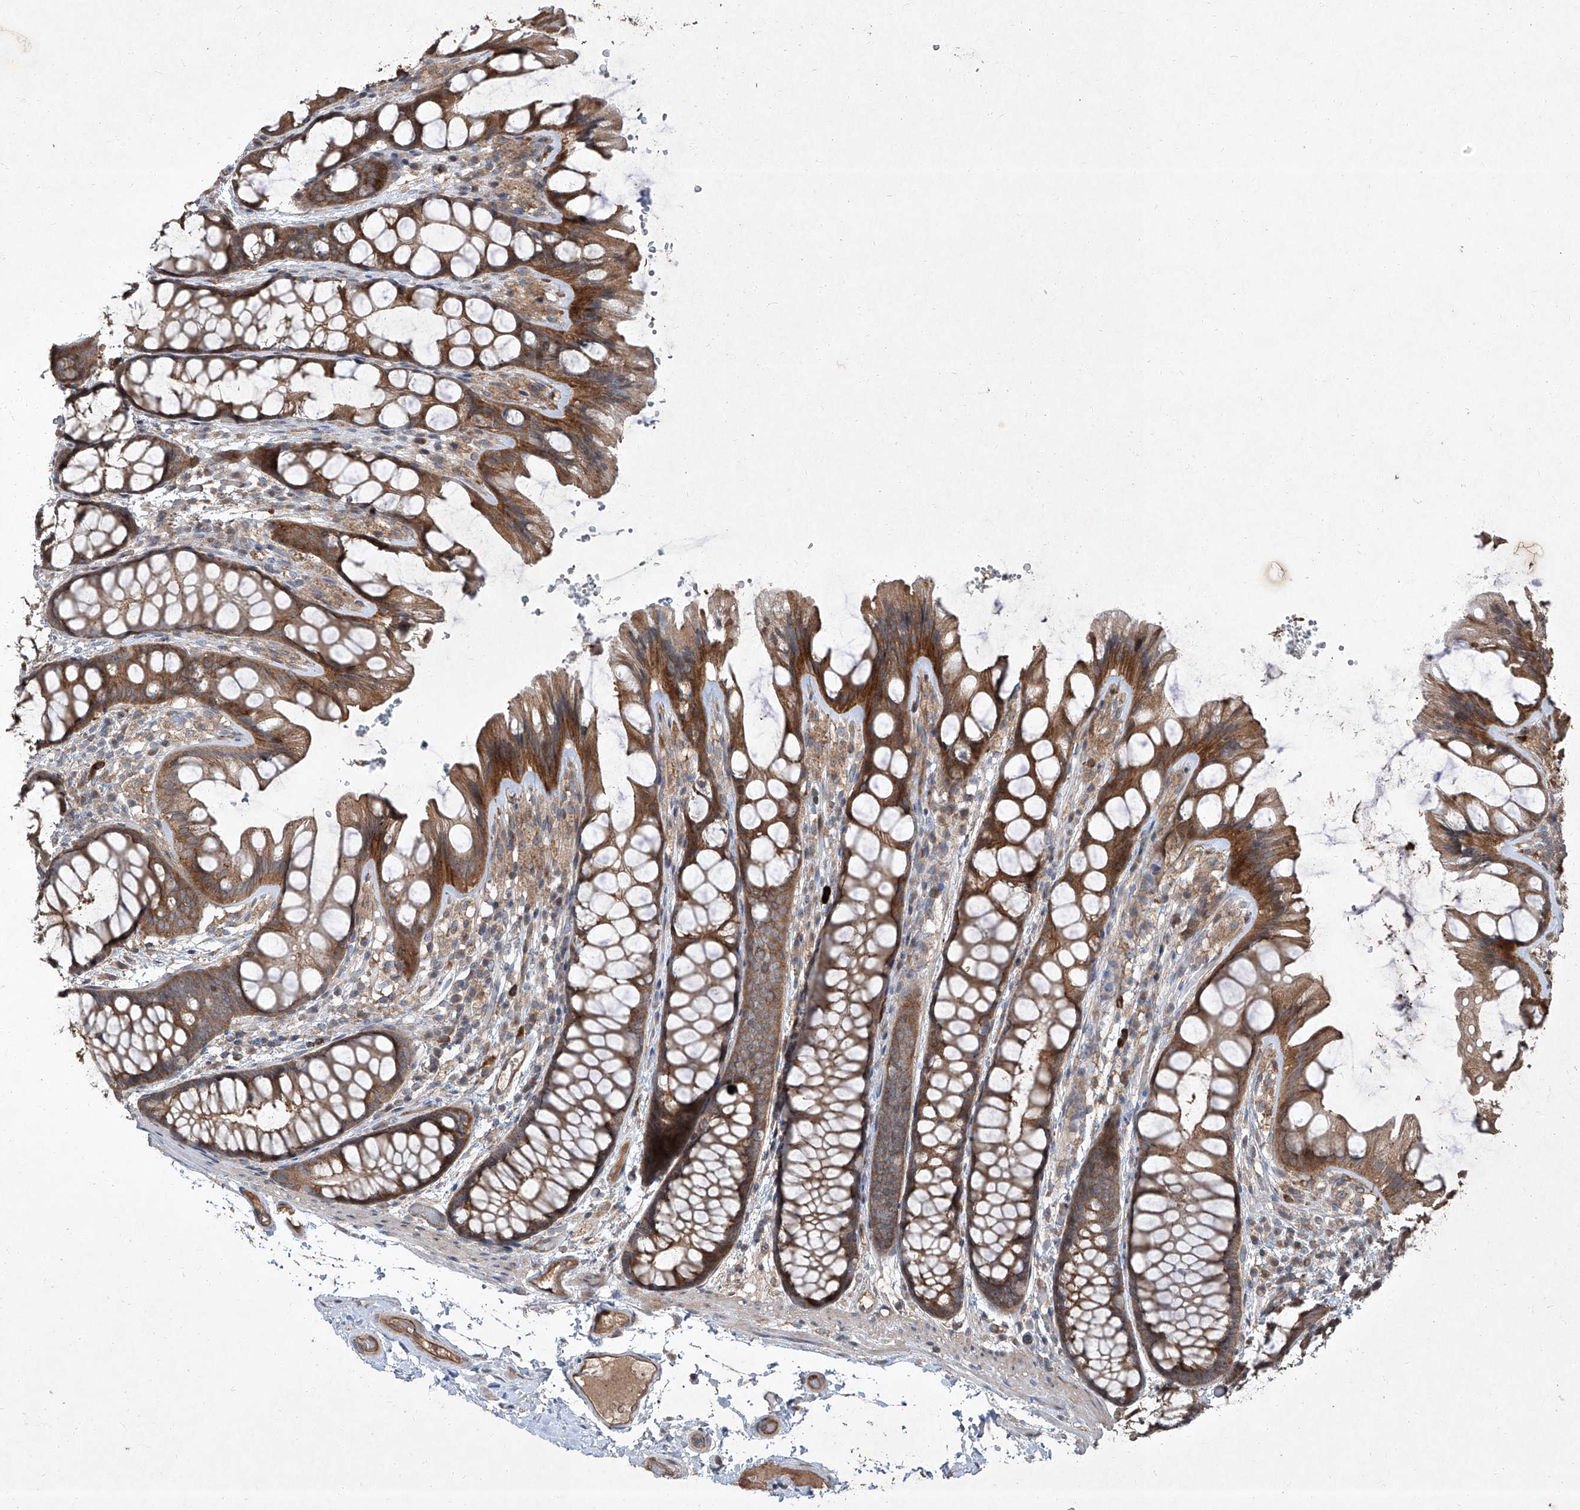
{"staining": {"intensity": "strong", "quantity": ">75%", "location": "cytoplasmic/membranous,nuclear"}, "tissue": "colon", "cell_type": "Endothelial cells", "image_type": "normal", "snomed": [{"axis": "morphology", "description": "Normal tissue, NOS"}, {"axis": "topography", "description": "Colon"}], "caption": "IHC (DAB (3,3'-diaminobenzidine)) staining of benign colon exhibits strong cytoplasmic/membranous,nuclear protein positivity in about >75% of endothelial cells.", "gene": "CCN1", "patient": {"sex": "male", "age": 47}}